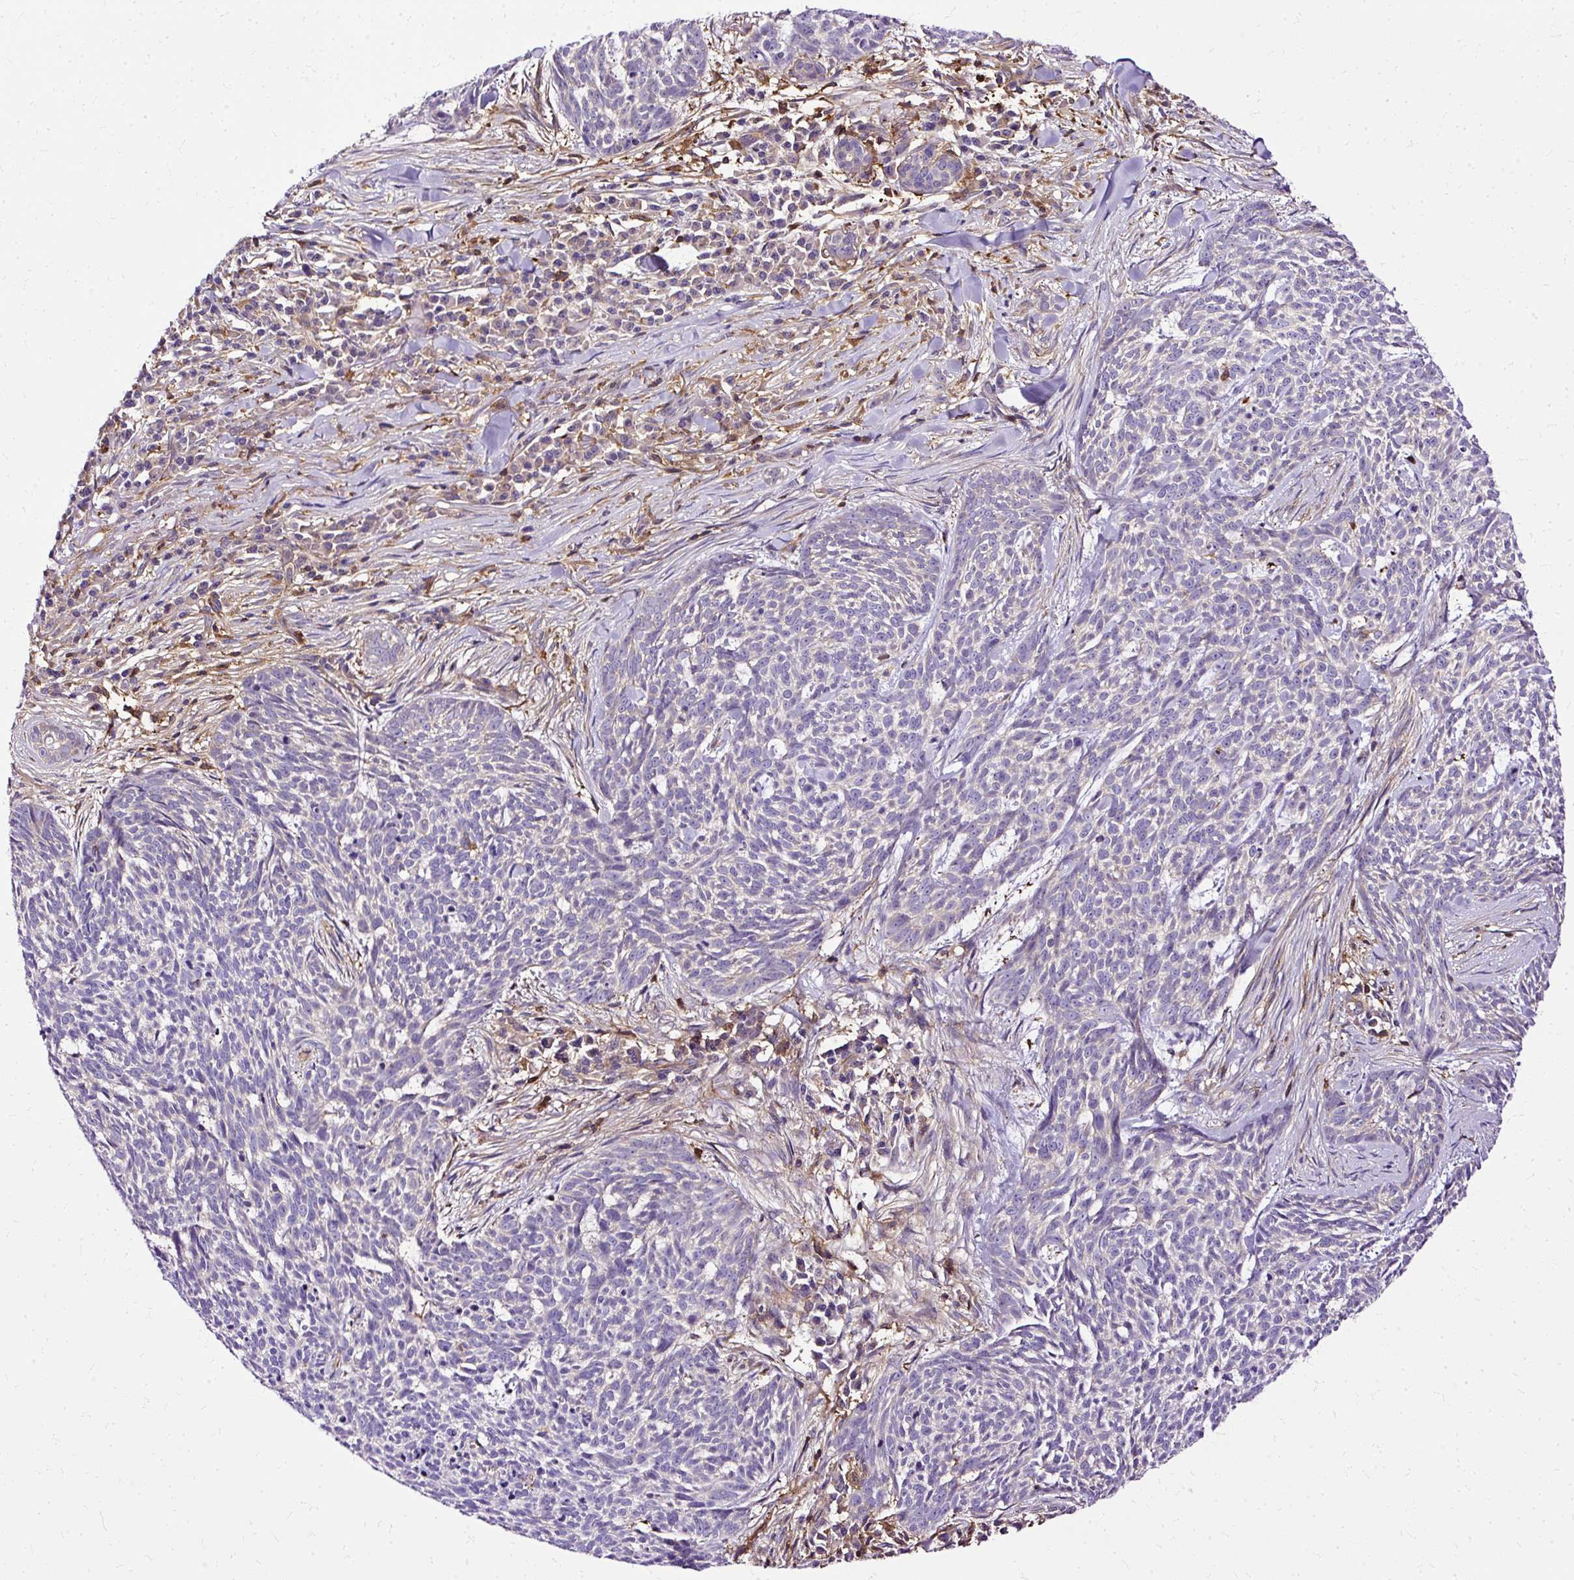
{"staining": {"intensity": "negative", "quantity": "none", "location": "none"}, "tissue": "skin cancer", "cell_type": "Tumor cells", "image_type": "cancer", "snomed": [{"axis": "morphology", "description": "Basal cell carcinoma"}, {"axis": "topography", "description": "Skin"}], "caption": "The histopathology image displays no significant staining in tumor cells of skin basal cell carcinoma.", "gene": "TWF2", "patient": {"sex": "female", "age": 93}}